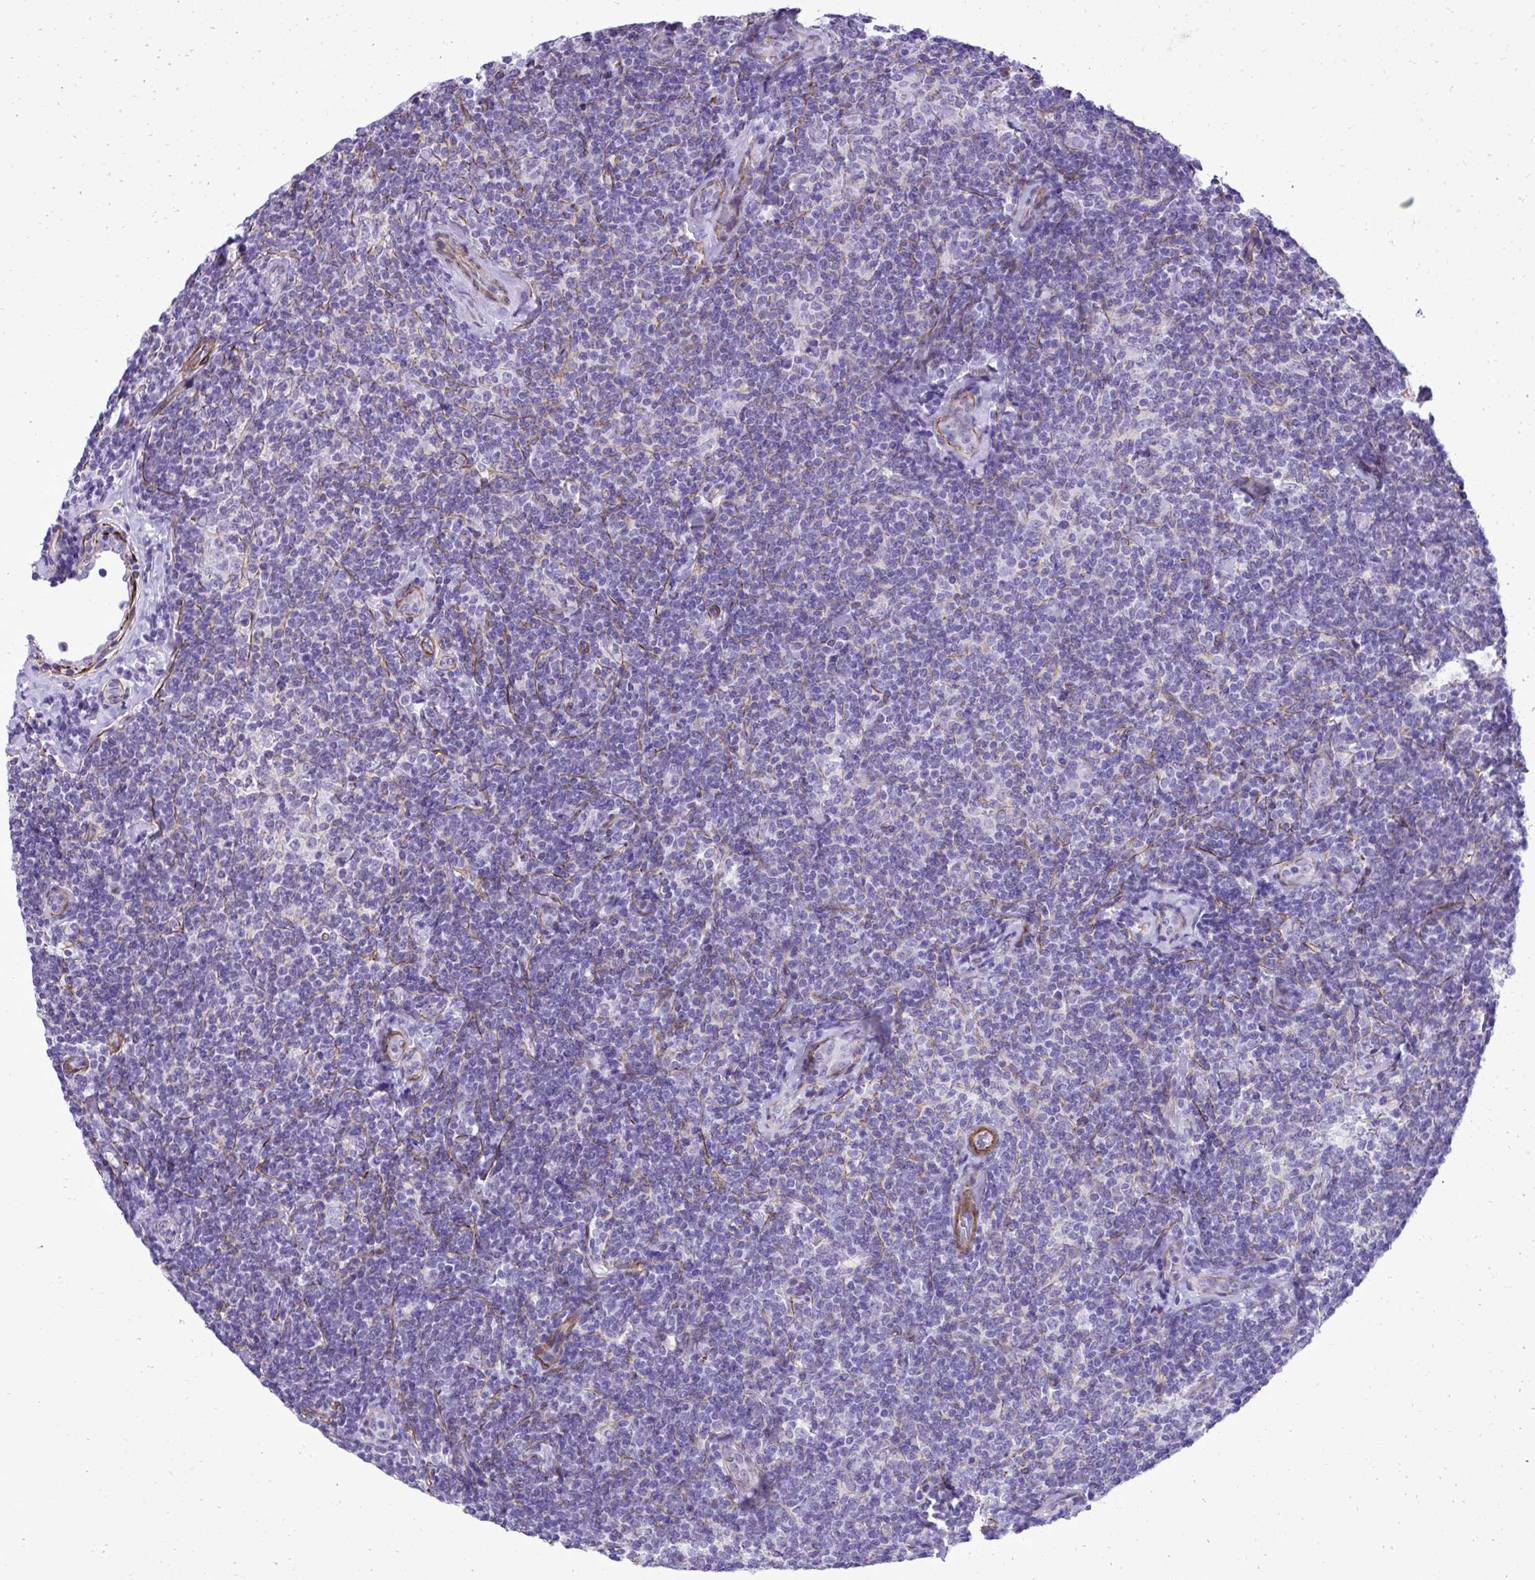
{"staining": {"intensity": "negative", "quantity": "none", "location": "none"}, "tissue": "lymphoma", "cell_type": "Tumor cells", "image_type": "cancer", "snomed": [{"axis": "morphology", "description": "Malignant lymphoma, non-Hodgkin's type, Low grade"}, {"axis": "topography", "description": "Lymph node"}], "caption": "This is an immunohistochemistry micrograph of human malignant lymphoma, non-Hodgkin's type (low-grade). There is no staining in tumor cells.", "gene": "PITPNM3", "patient": {"sex": "female", "age": 56}}